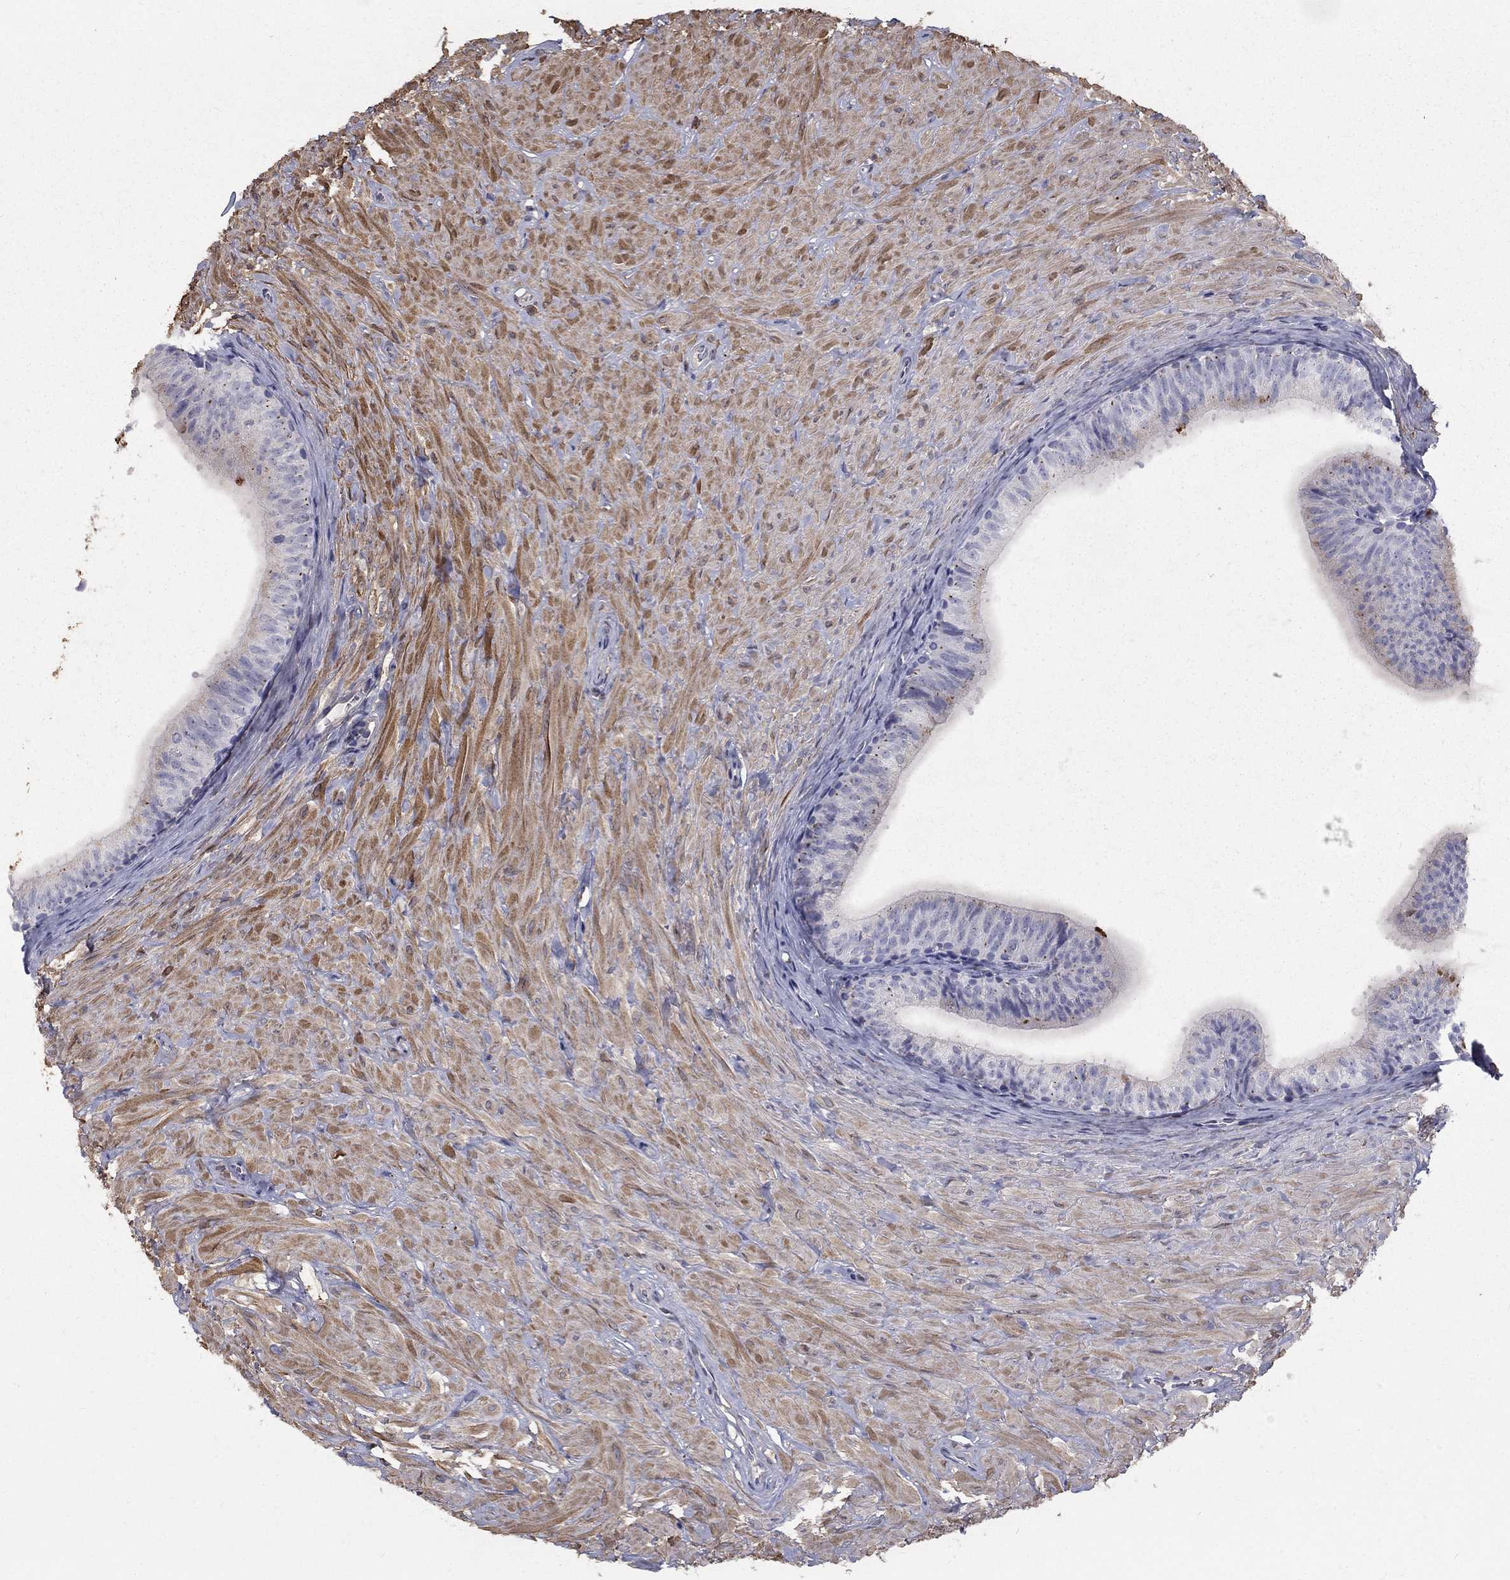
{"staining": {"intensity": "strong", "quantity": "<25%", "location": "cytoplasmic/membranous"}, "tissue": "epididymis", "cell_type": "Glandular cells", "image_type": "normal", "snomed": [{"axis": "morphology", "description": "Normal tissue, NOS"}, {"axis": "topography", "description": "Epididymis"}, {"axis": "topography", "description": "Vas deferens"}], "caption": "This is a micrograph of IHC staining of benign epididymis, which shows strong staining in the cytoplasmic/membranous of glandular cells.", "gene": "EPDR1", "patient": {"sex": "male", "age": 23}}